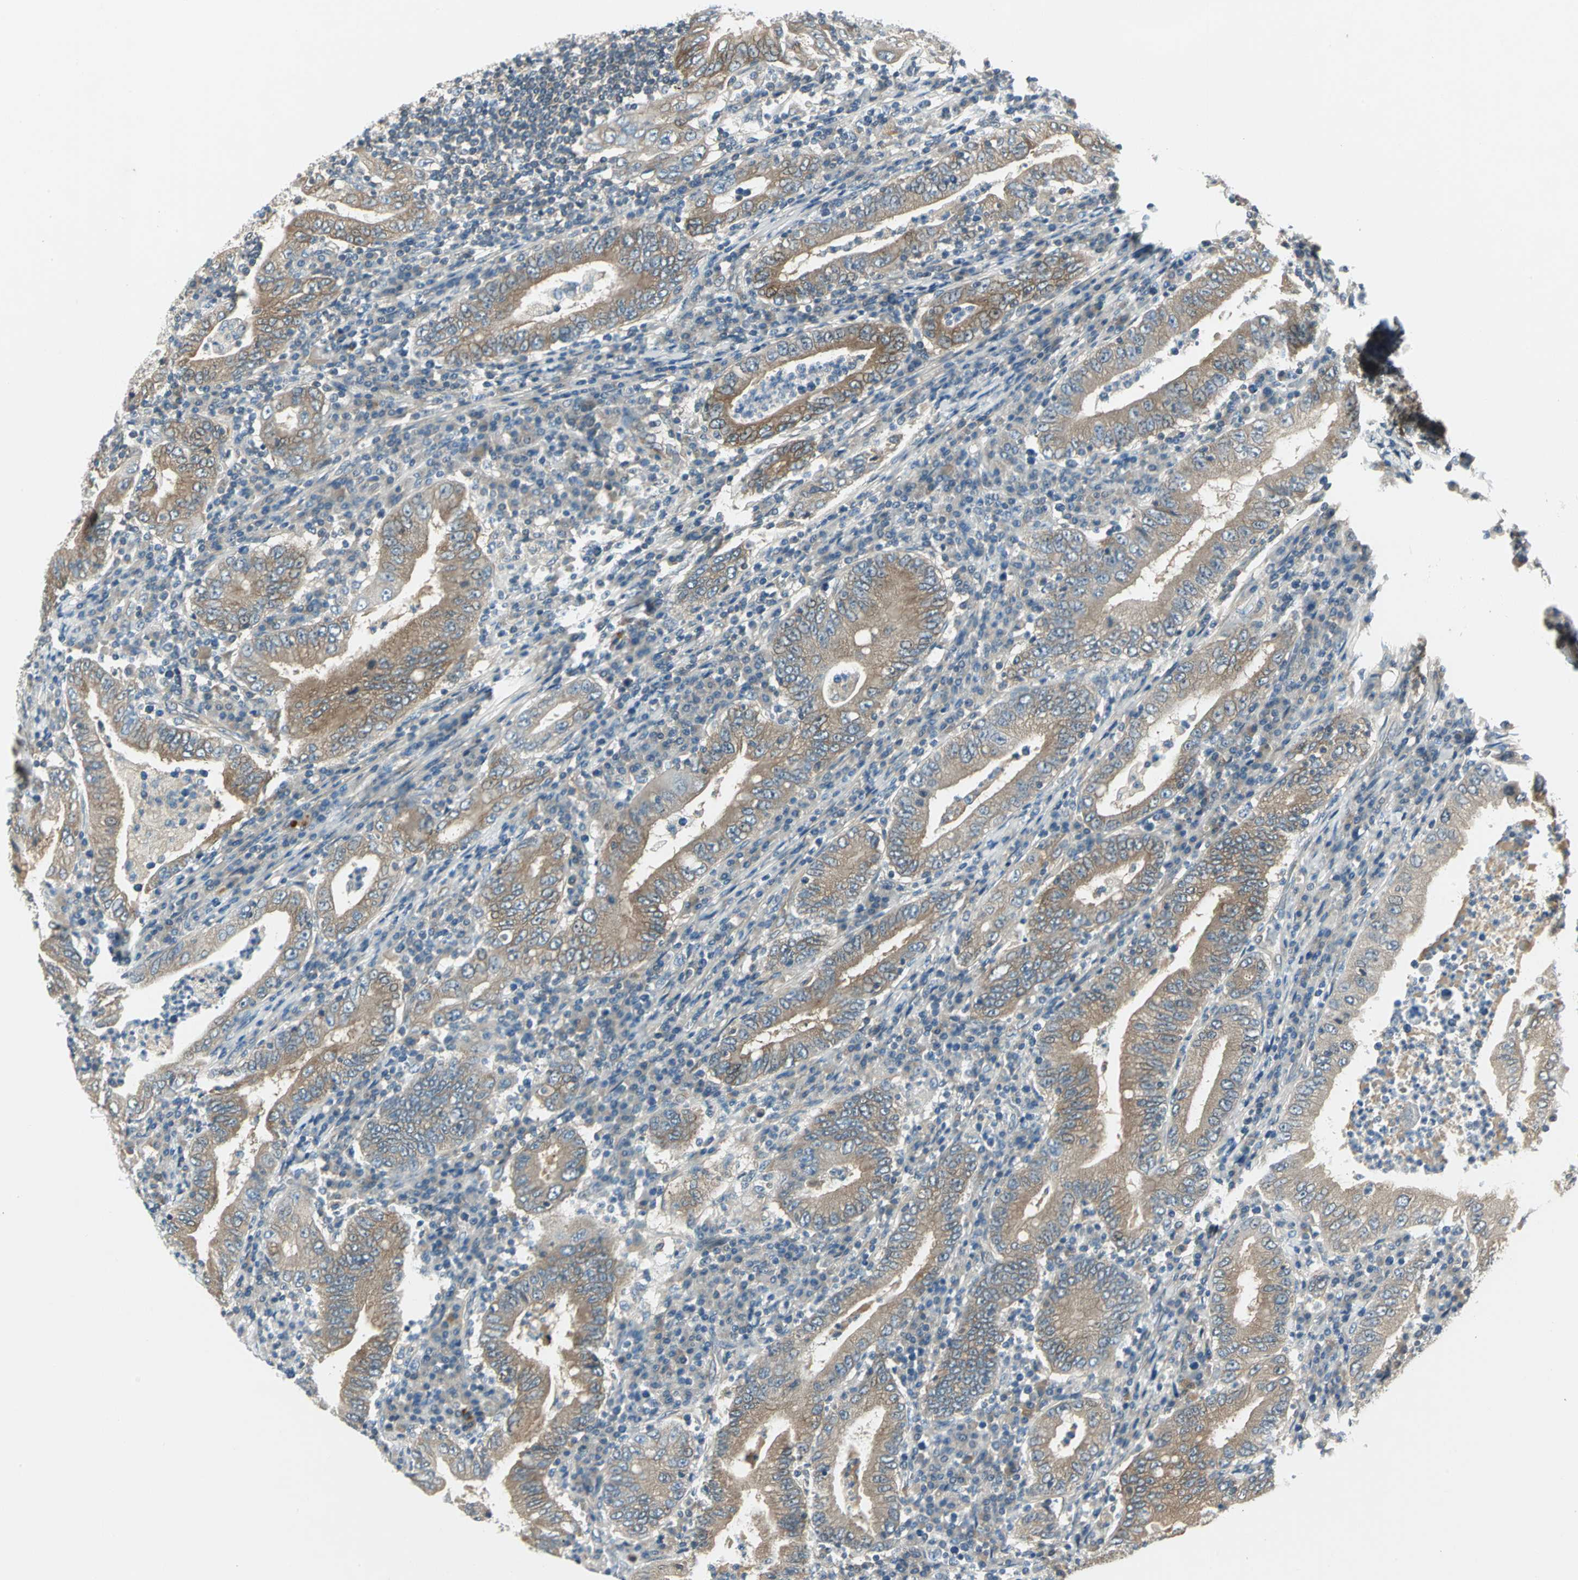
{"staining": {"intensity": "moderate", "quantity": ">75%", "location": "cytoplasmic/membranous"}, "tissue": "stomach cancer", "cell_type": "Tumor cells", "image_type": "cancer", "snomed": [{"axis": "morphology", "description": "Normal tissue, NOS"}, {"axis": "morphology", "description": "Adenocarcinoma, NOS"}, {"axis": "topography", "description": "Esophagus"}, {"axis": "topography", "description": "Stomach, upper"}, {"axis": "topography", "description": "Peripheral nerve tissue"}], "caption": "High-power microscopy captured an immunohistochemistry (IHC) micrograph of adenocarcinoma (stomach), revealing moderate cytoplasmic/membranous positivity in about >75% of tumor cells. Using DAB (brown) and hematoxylin (blue) stains, captured at high magnification using brightfield microscopy.", "gene": "PRKAA1", "patient": {"sex": "male", "age": 62}}